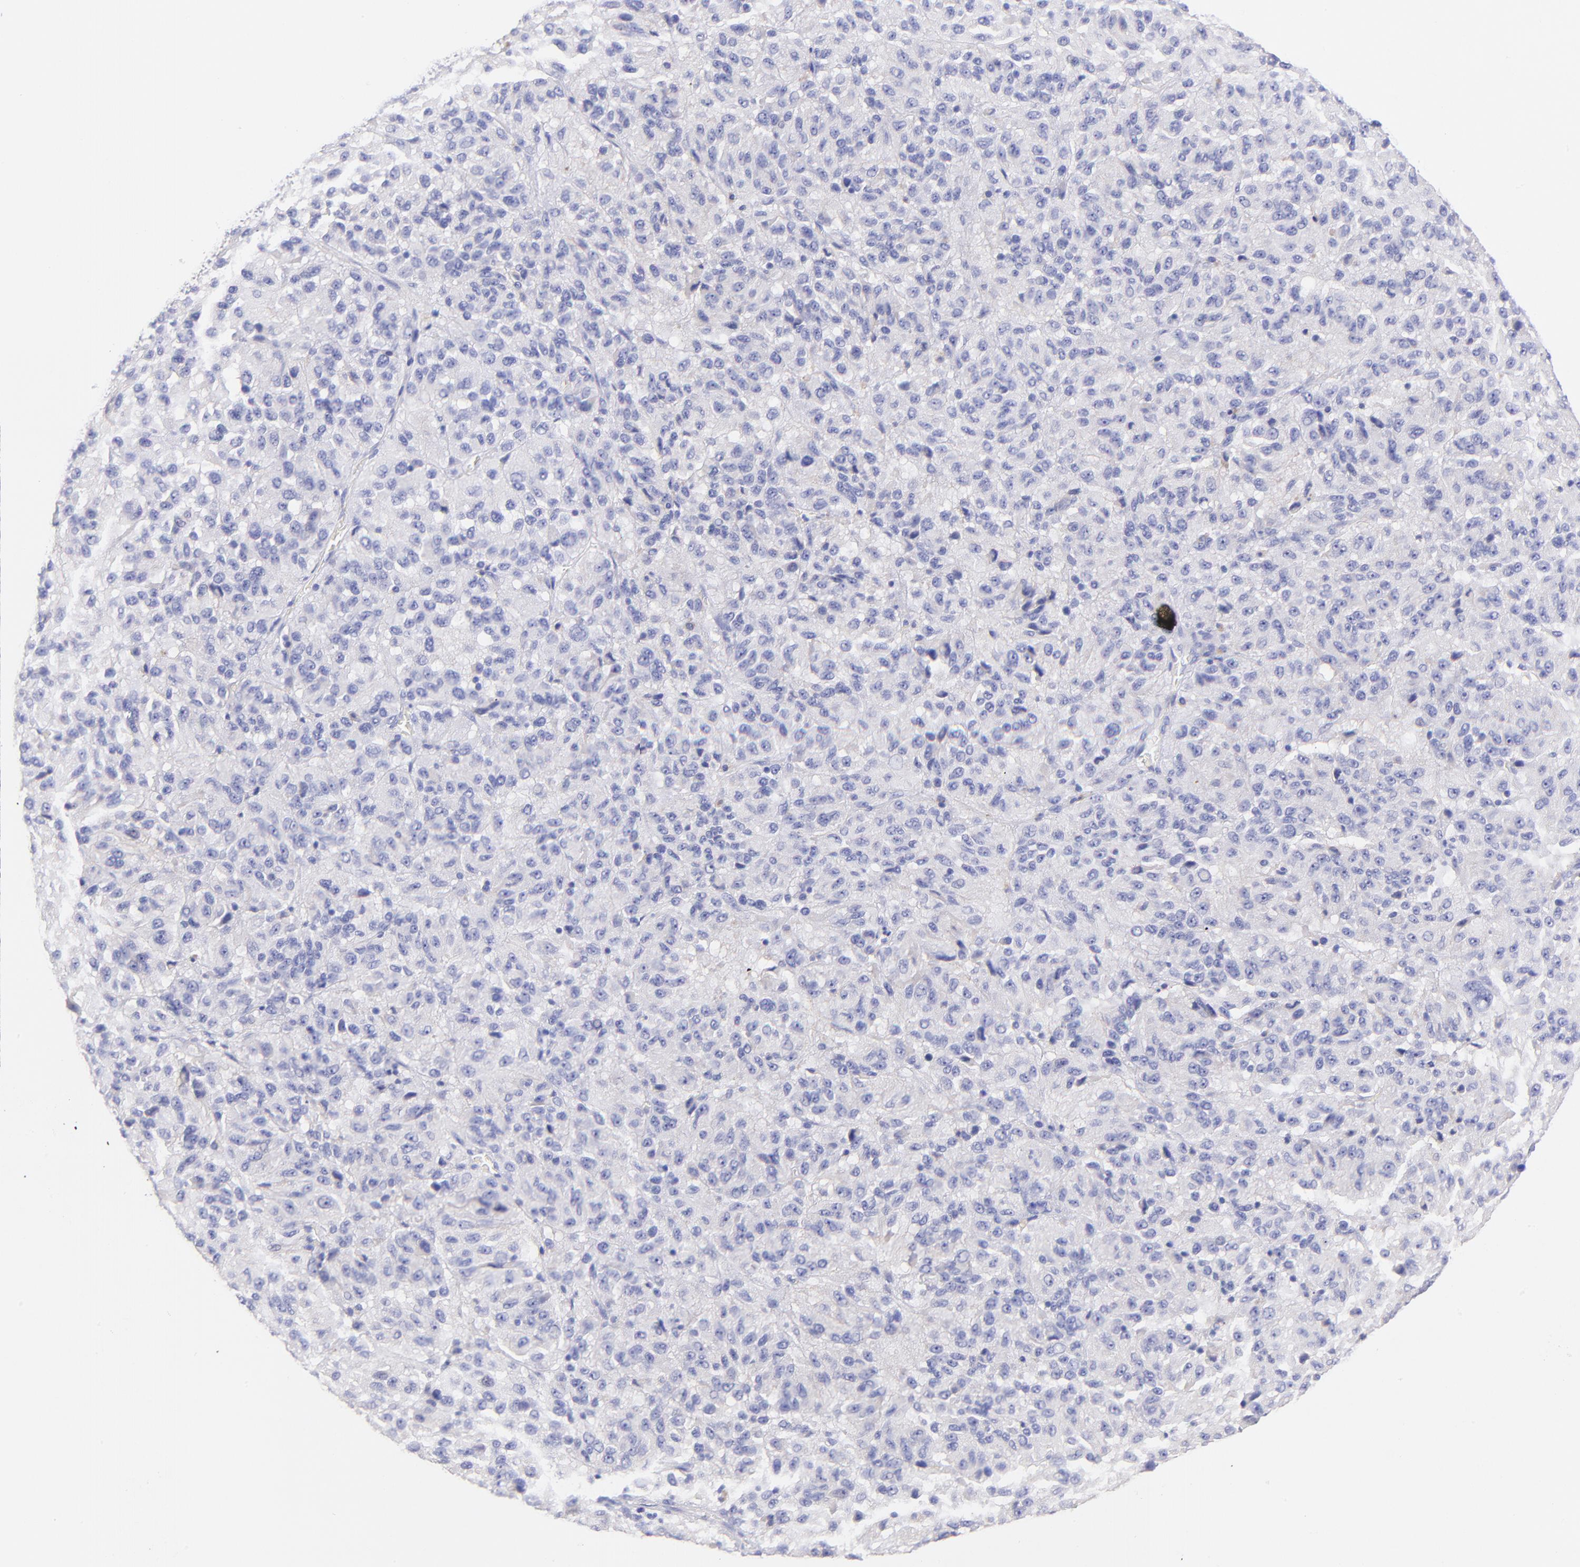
{"staining": {"intensity": "negative", "quantity": "none", "location": "none"}, "tissue": "melanoma", "cell_type": "Tumor cells", "image_type": "cancer", "snomed": [{"axis": "morphology", "description": "Malignant melanoma, Metastatic site"}, {"axis": "topography", "description": "Lung"}], "caption": "Immunohistochemistry (IHC) histopathology image of malignant melanoma (metastatic site) stained for a protein (brown), which exhibits no staining in tumor cells.", "gene": "RAB3B", "patient": {"sex": "male", "age": 64}}